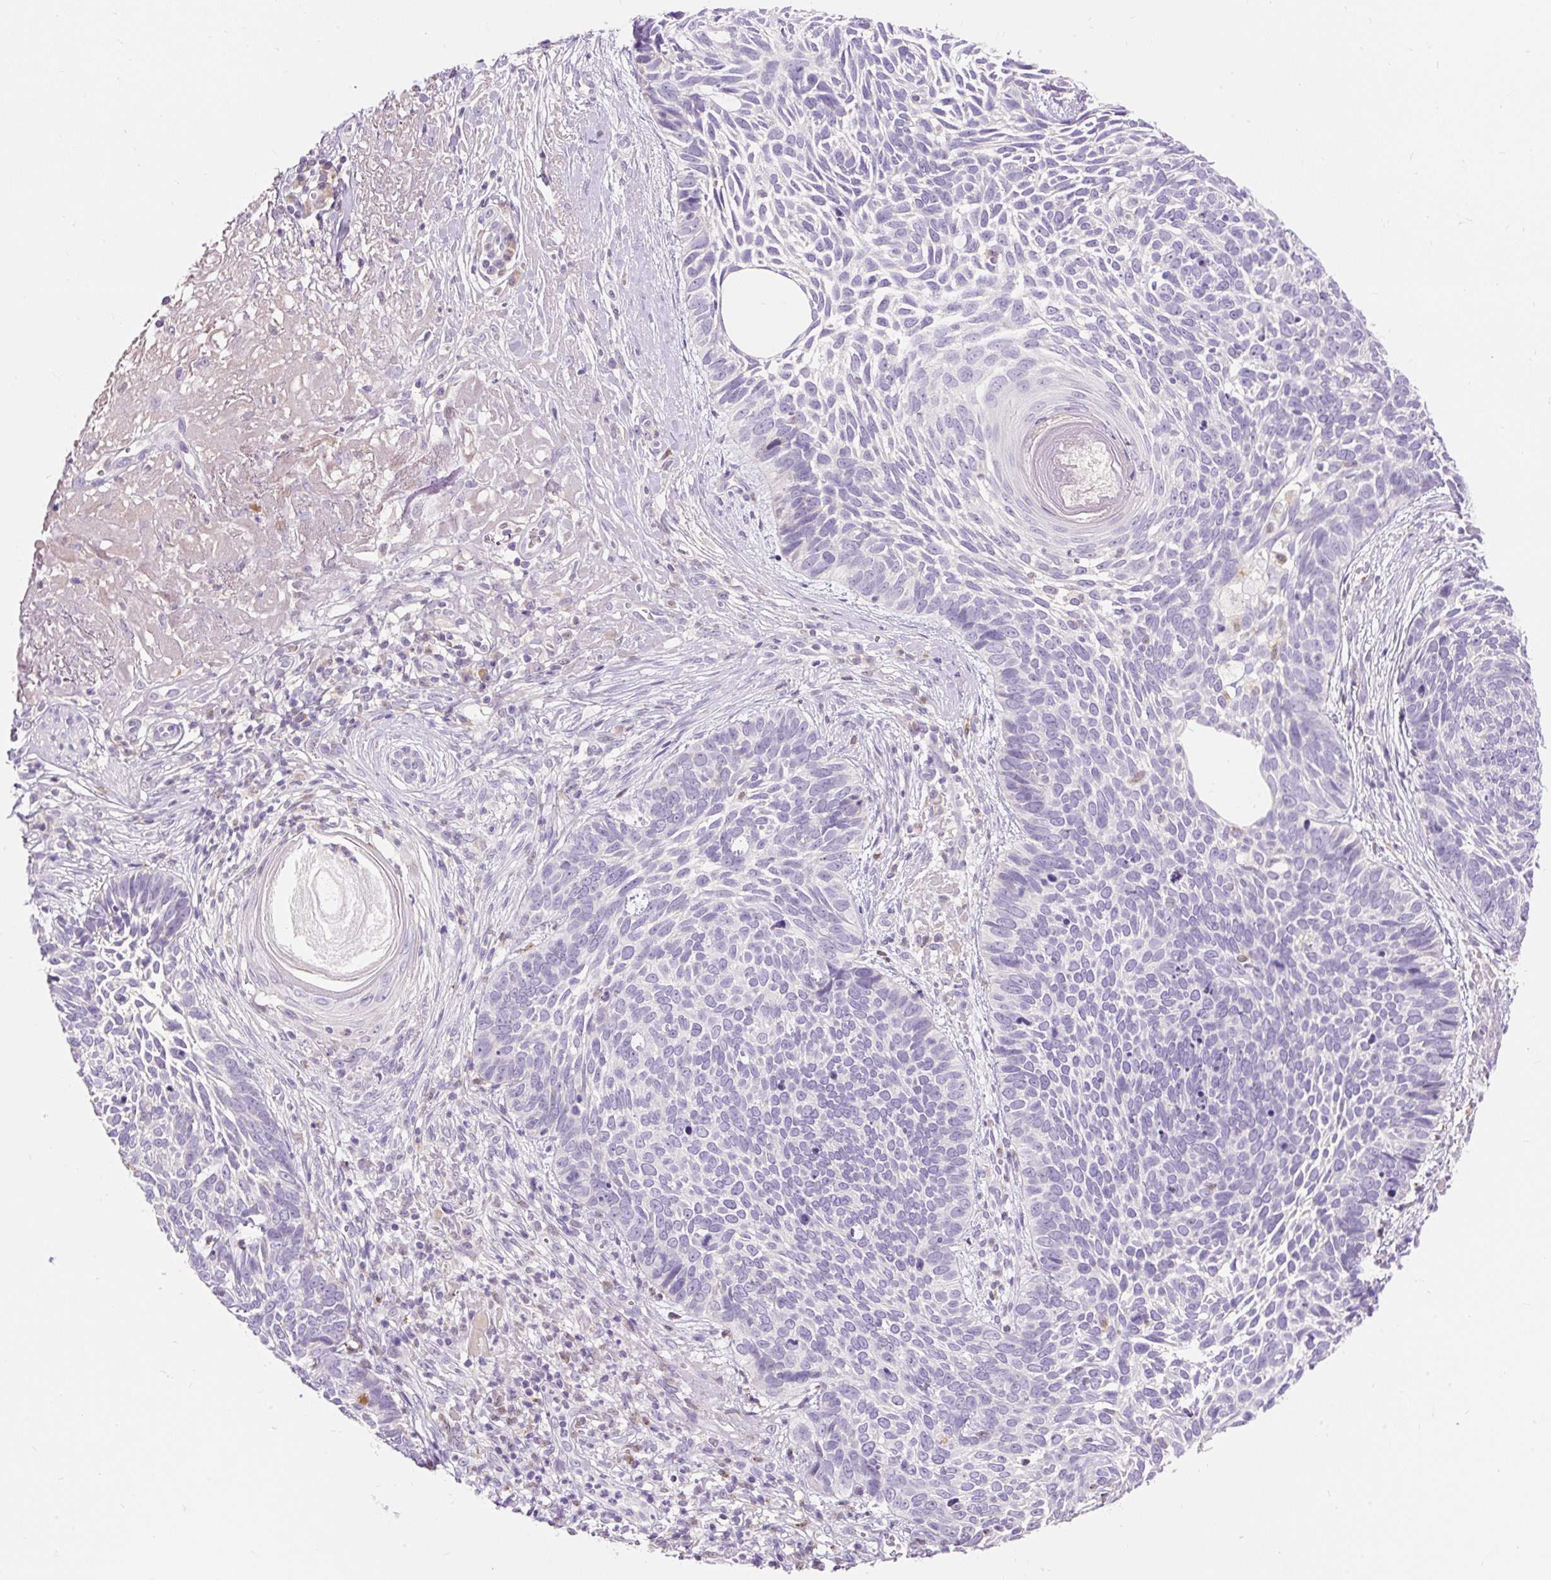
{"staining": {"intensity": "negative", "quantity": "none", "location": "none"}, "tissue": "skin cancer", "cell_type": "Tumor cells", "image_type": "cancer", "snomed": [{"axis": "morphology", "description": "Basal cell carcinoma"}, {"axis": "topography", "description": "Skin"}, {"axis": "topography", "description": "Skin of face"}], "caption": "DAB (3,3'-diaminobenzidine) immunohistochemical staining of skin cancer reveals no significant positivity in tumor cells.", "gene": "TMEM150C", "patient": {"sex": "female", "age": 95}}